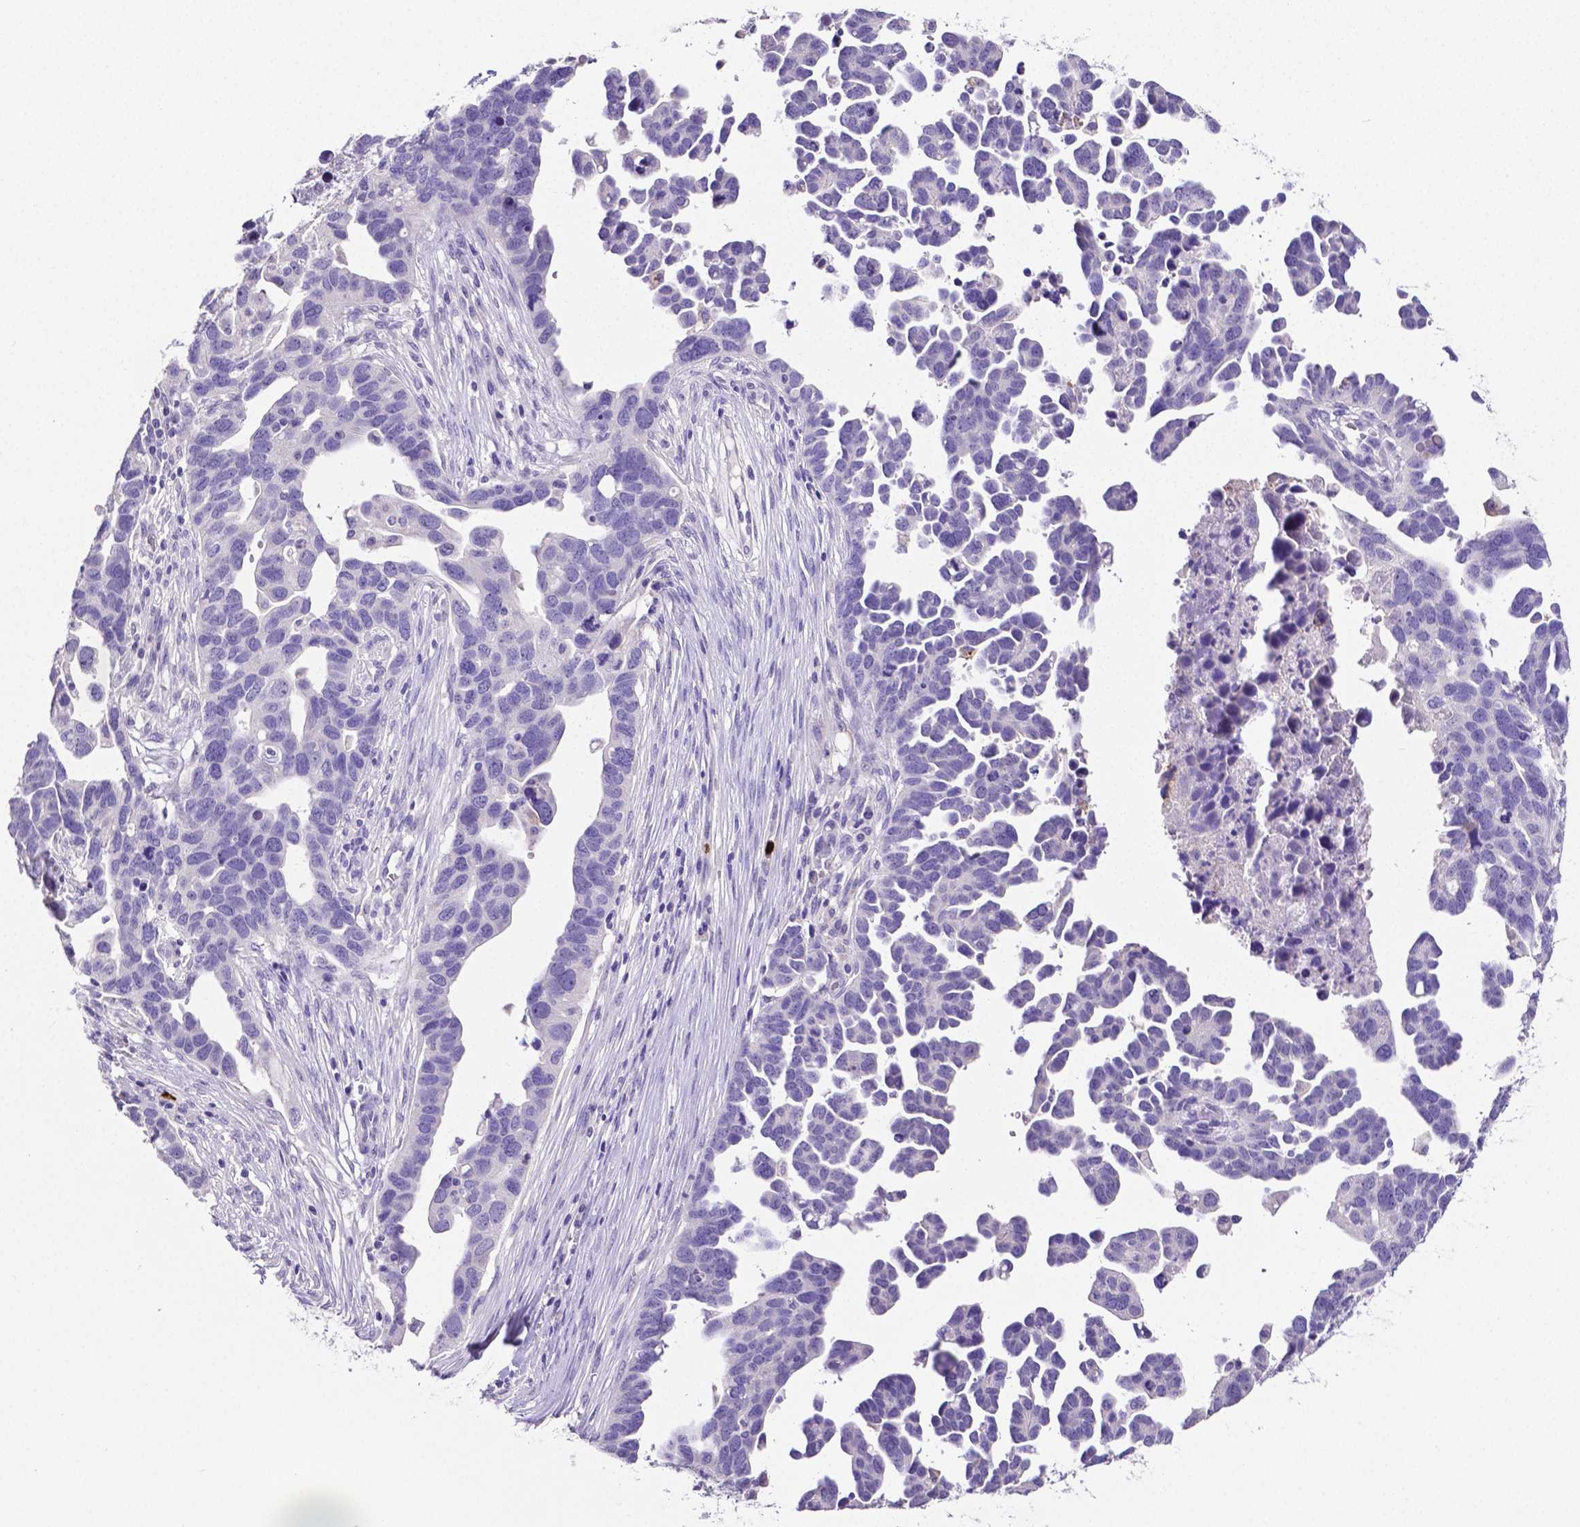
{"staining": {"intensity": "negative", "quantity": "none", "location": "none"}, "tissue": "ovarian cancer", "cell_type": "Tumor cells", "image_type": "cancer", "snomed": [{"axis": "morphology", "description": "Cystadenocarcinoma, serous, NOS"}, {"axis": "topography", "description": "Ovary"}], "caption": "The IHC histopathology image has no significant positivity in tumor cells of serous cystadenocarcinoma (ovarian) tissue.", "gene": "MMP9", "patient": {"sex": "female", "age": 54}}